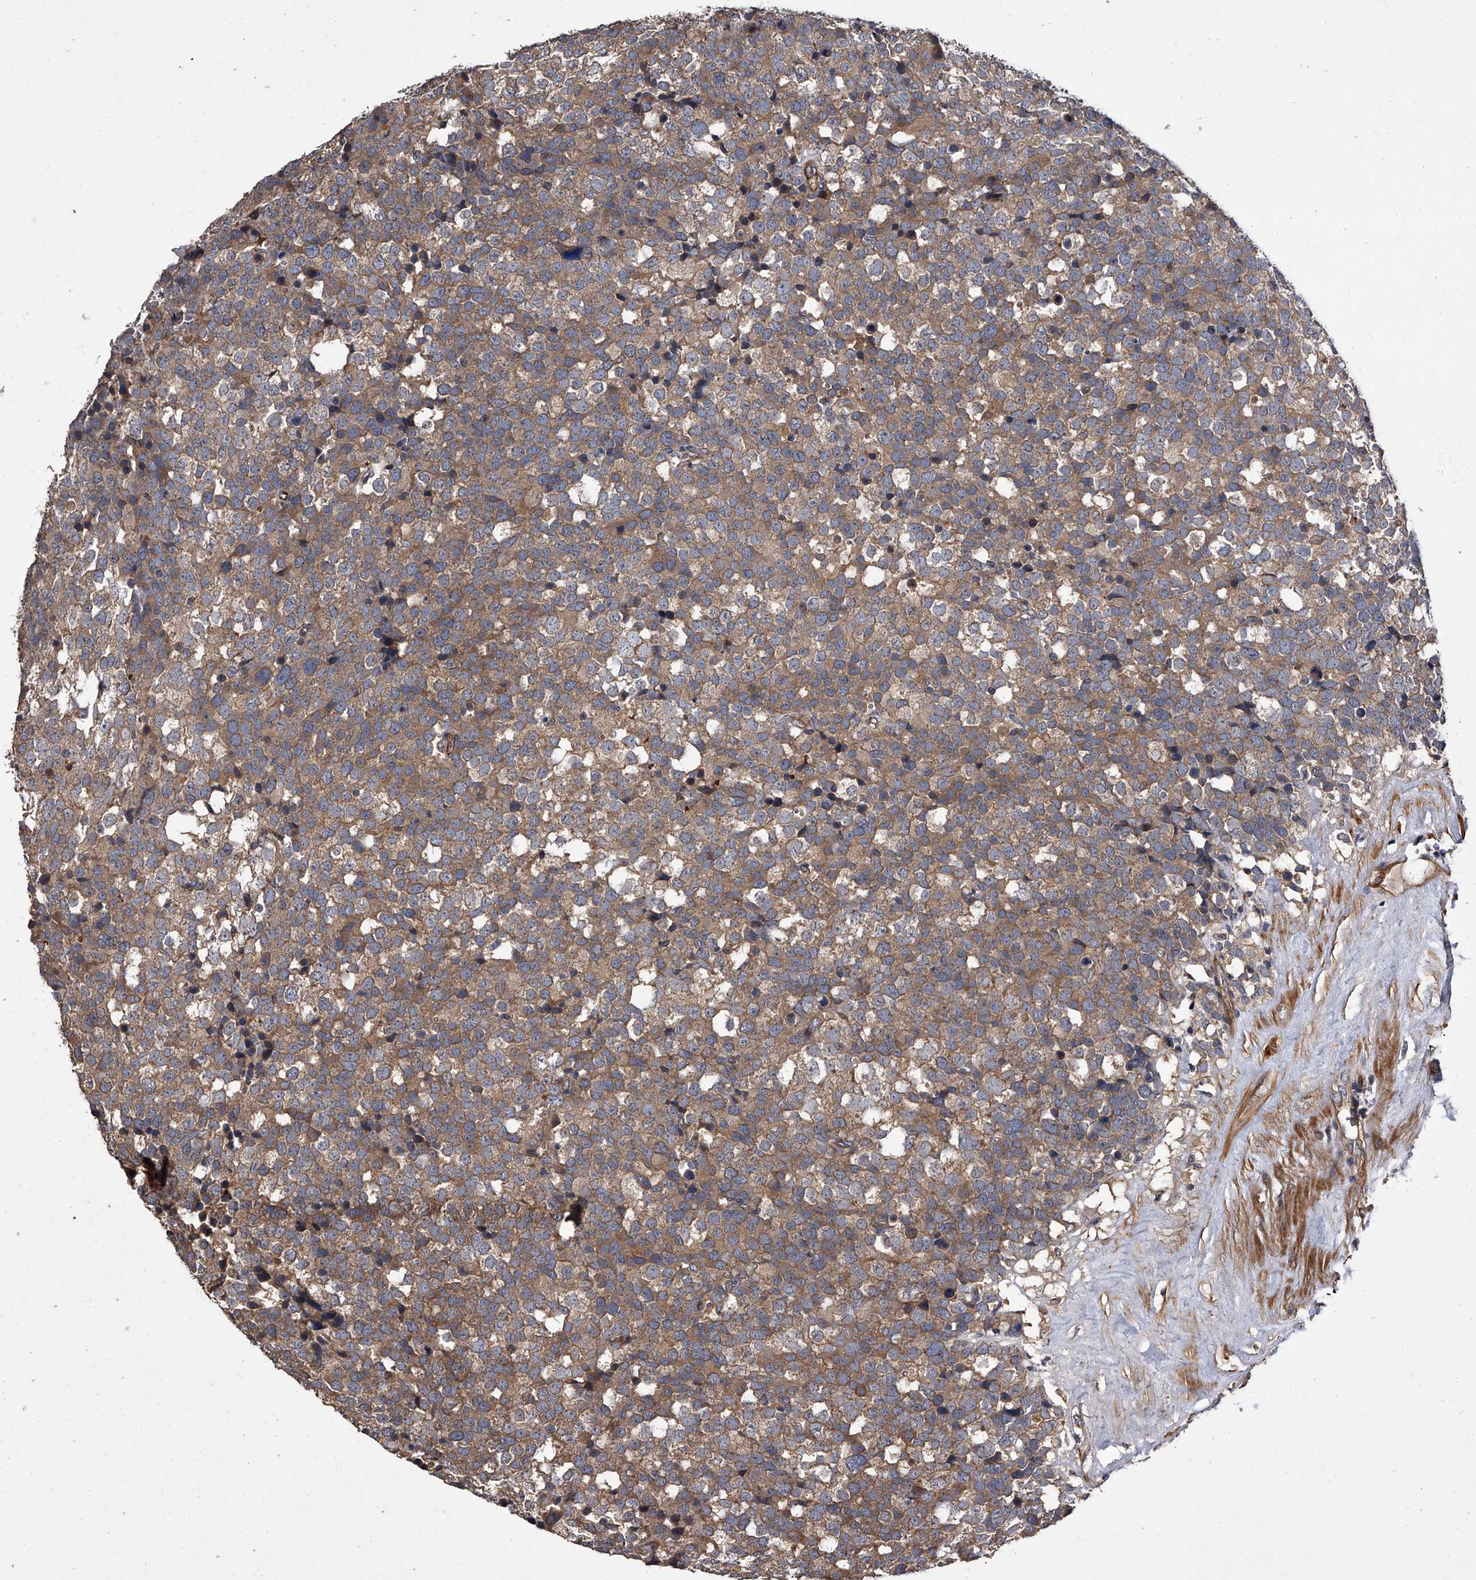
{"staining": {"intensity": "moderate", "quantity": ">75%", "location": "cytoplasmic/membranous"}, "tissue": "testis cancer", "cell_type": "Tumor cells", "image_type": "cancer", "snomed": [{"axis": "morphology", "description": "Seminoma, NOS"}, {"axis": "topography", "description": "Testis"}], "caption": "Immunohistochemical staining of human seminoma (testis) reveals medium levels of moderate cytoplasmic/membranous positivity in approximately >75% of tumor cells.", "gene": "STK36", "patient": {"sex": "male", "age": 71}}